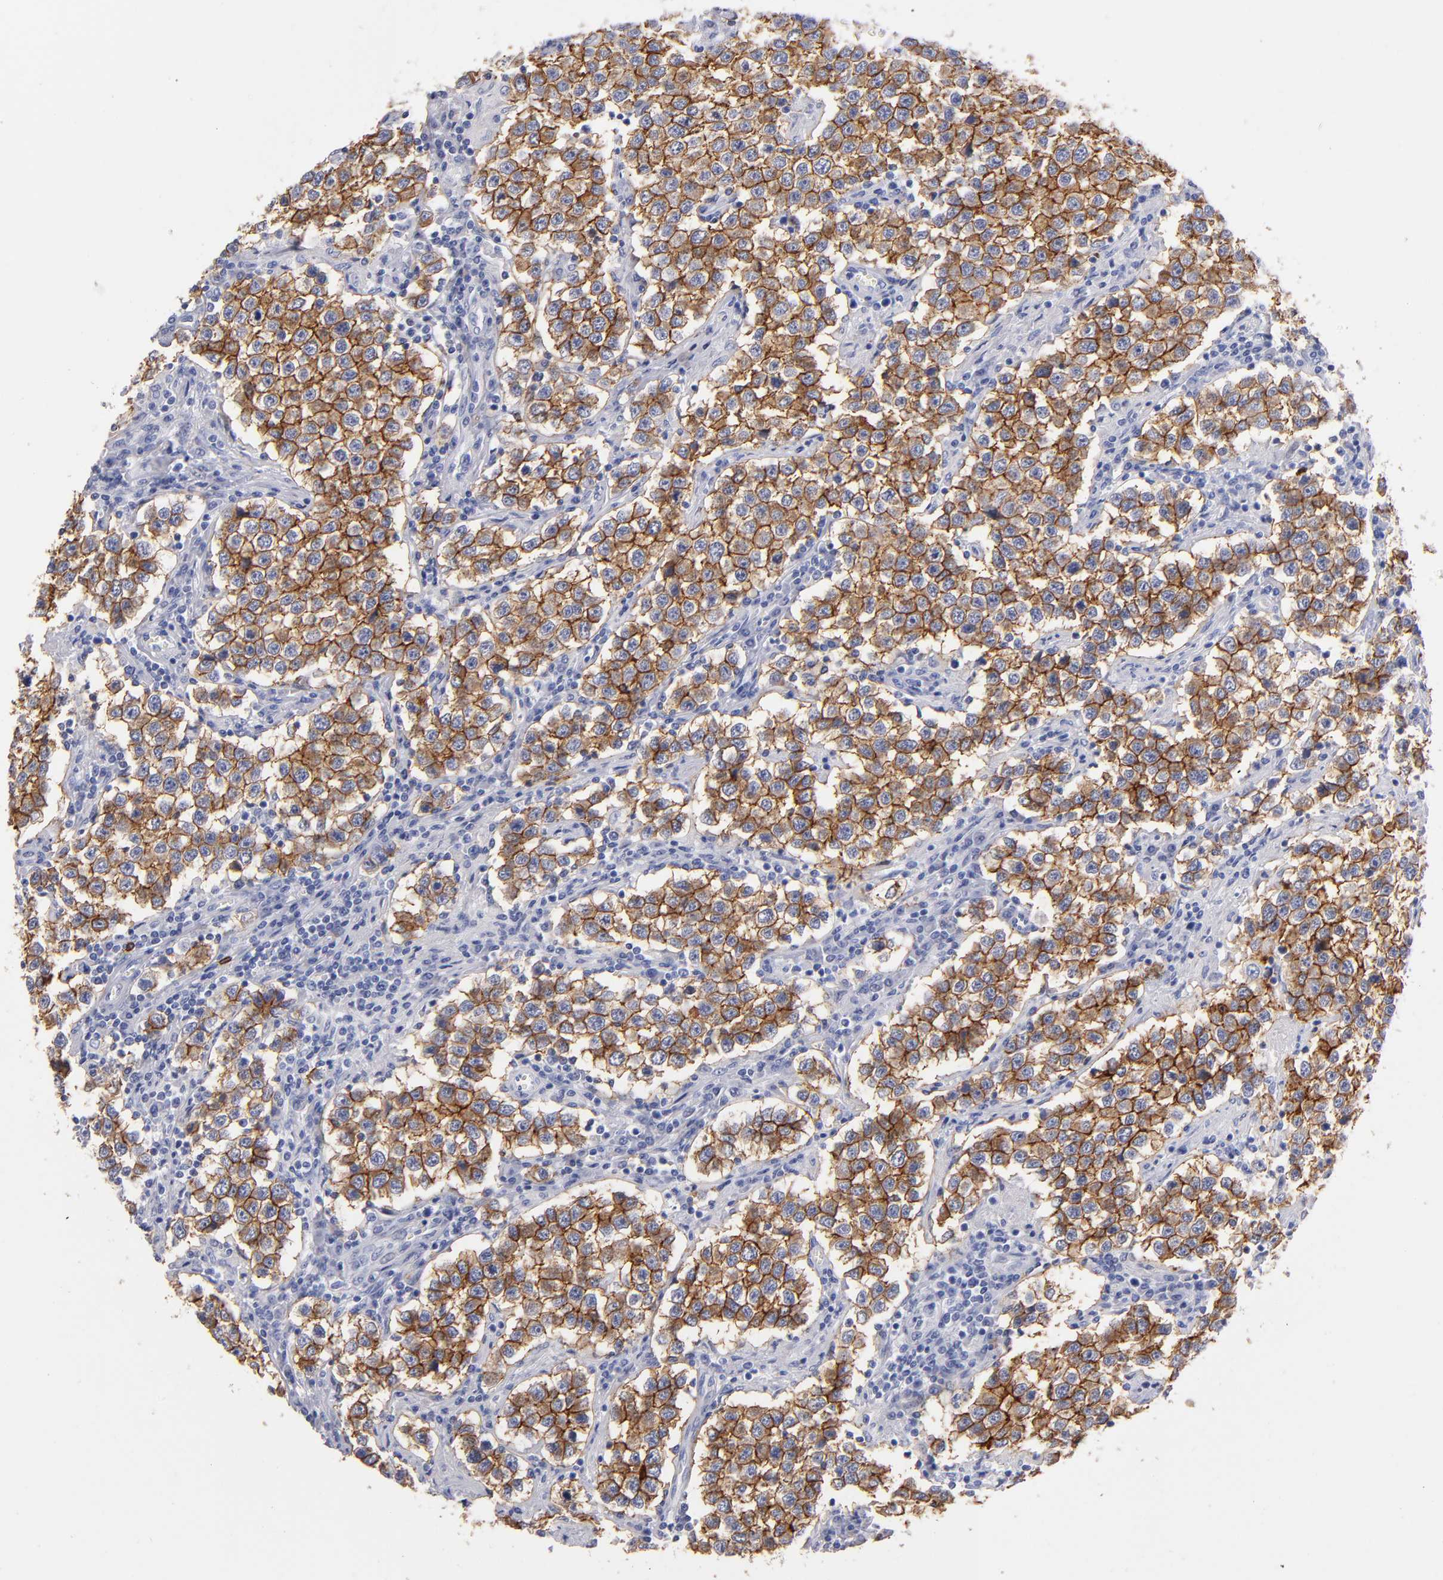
{"staining": {"intensity": "strong", "quantity": ">75%", "location": "cytoplasmic/membranous"}, "tissue": "testis cancer", "cell_type": "Tumor cells", "image_type": "cancer", "snomed": [{"axis": "morphology", "description": "Seminoma, NOS"}, {"axis": "topography", "description": "Testis"}], "caption": "Protein expression analysis of human testis cancer (seminoma) reveals strong cytoplasmic/membranous staining in approximately >75% of tumor cells.", "gene": "KIT", "patient": {"sex": "male", "age": 36}}